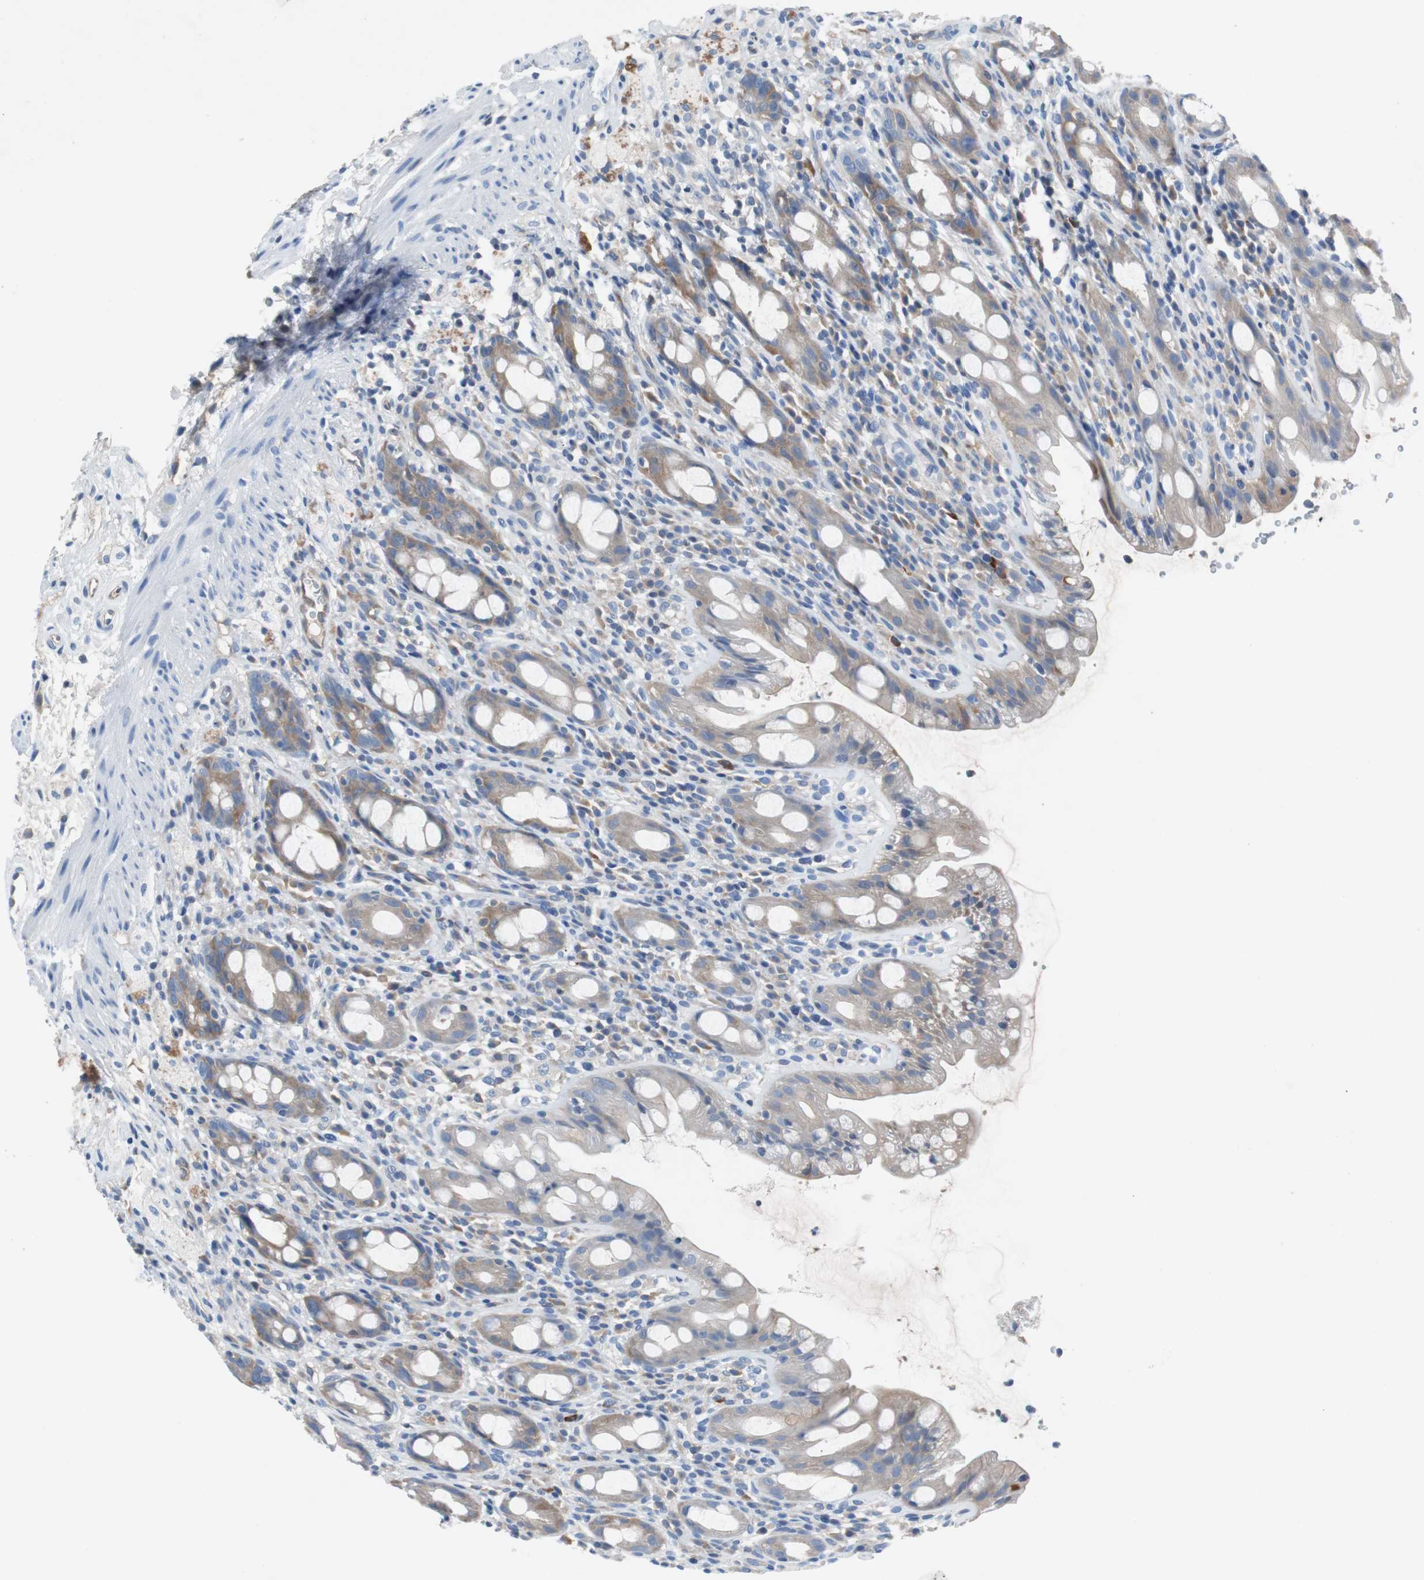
{"staining": {"intensity": "weak", "quantity": ">75%", "location": "cytoplasmic/membranous"}, "tissue": "rectum", "cell_type": "Glandular cells", "image_type": "normal", "snomed": [{"axis": "morphology", "description": "Normal tissue, NOS"}, {"axis": "topography", "description": "Rectum"}], "caption": "A brown stain labels weak cytoplasmic/membranous staining of a protein in glandular cells of unremarkable rectum. The staining was performed using DAB (3,3'-diaminobenzidine) to visualize the protein expression in brown, while the nuclei were stained in blue with hematoxylin (Magnification: 20x).", "gene": "EEF2K", "patient": {"sex": "male", "age": 44}}